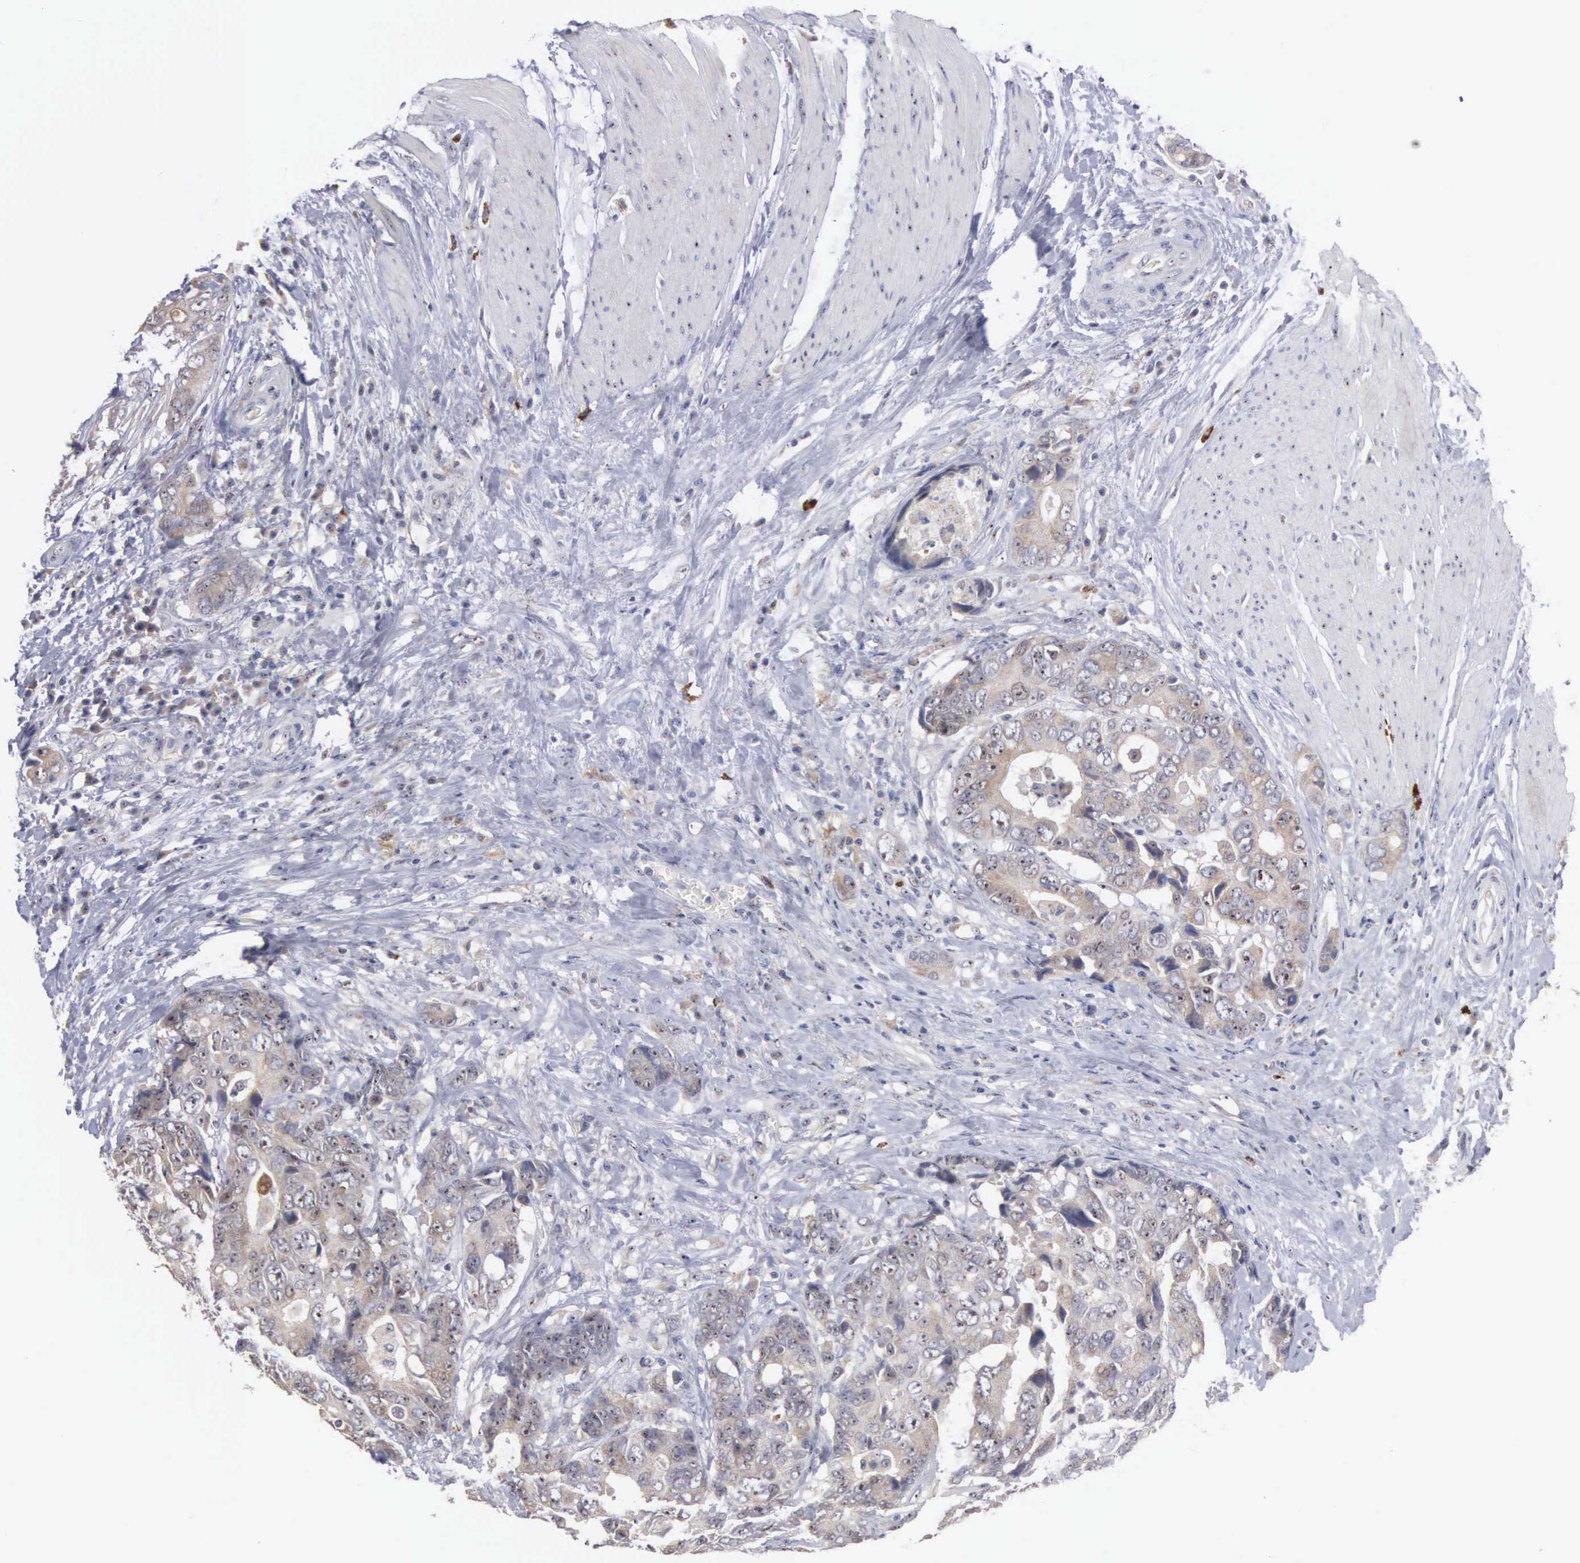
{"staining": {"intensity": "weak", "quantity": ">75%", "location": "cytoplasmic/membranous"}, "tissue": "colorectal cancer", "cell_type": "Tumor cells", "image_type": "cancer", "snomed": [{"axis": "morphology", "description": "Adenocarcinoma, NOS"}, {"axis": "topography", "description": "Rectum"}], "caption": "A brown stain highlights weak cytoplasmic/membranous positivity of a protein in colorectal cancer tumor cells.", "gene": "AMN", "patient": {"sex": "female", "age": 67}}